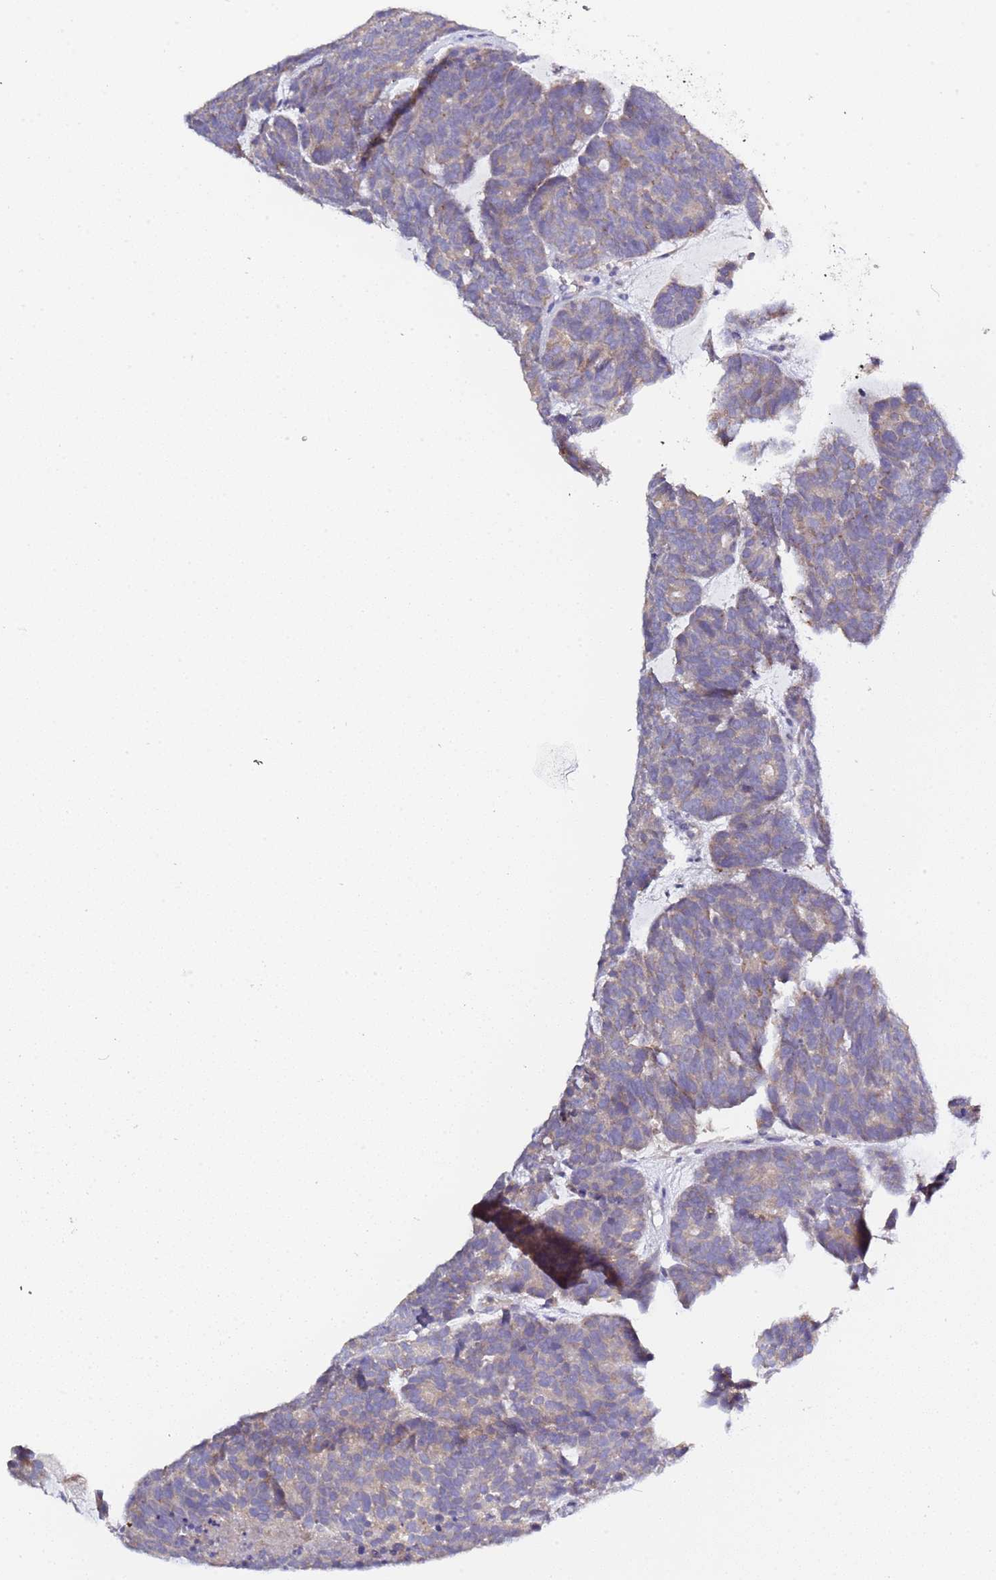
{"staining": {"intensity": "negative", "quantity": "none", "location": "none"}, "tissue": "head and neck cancer", "cell_type": "Tumor cells", "image_type": "cancer", "snomed": [{"axis": "morphology", "description": "Adenocarcinoma, NOS"}, {"axis": "topography", "description": "Head-Neck"}], "caption": "A histopathology image of head and neck adenocarcinoma stained for a protein displays no brown staining in tumor cells.", "gene": "ELMOD2", "patient": {"sex": "female", "age": 81}}